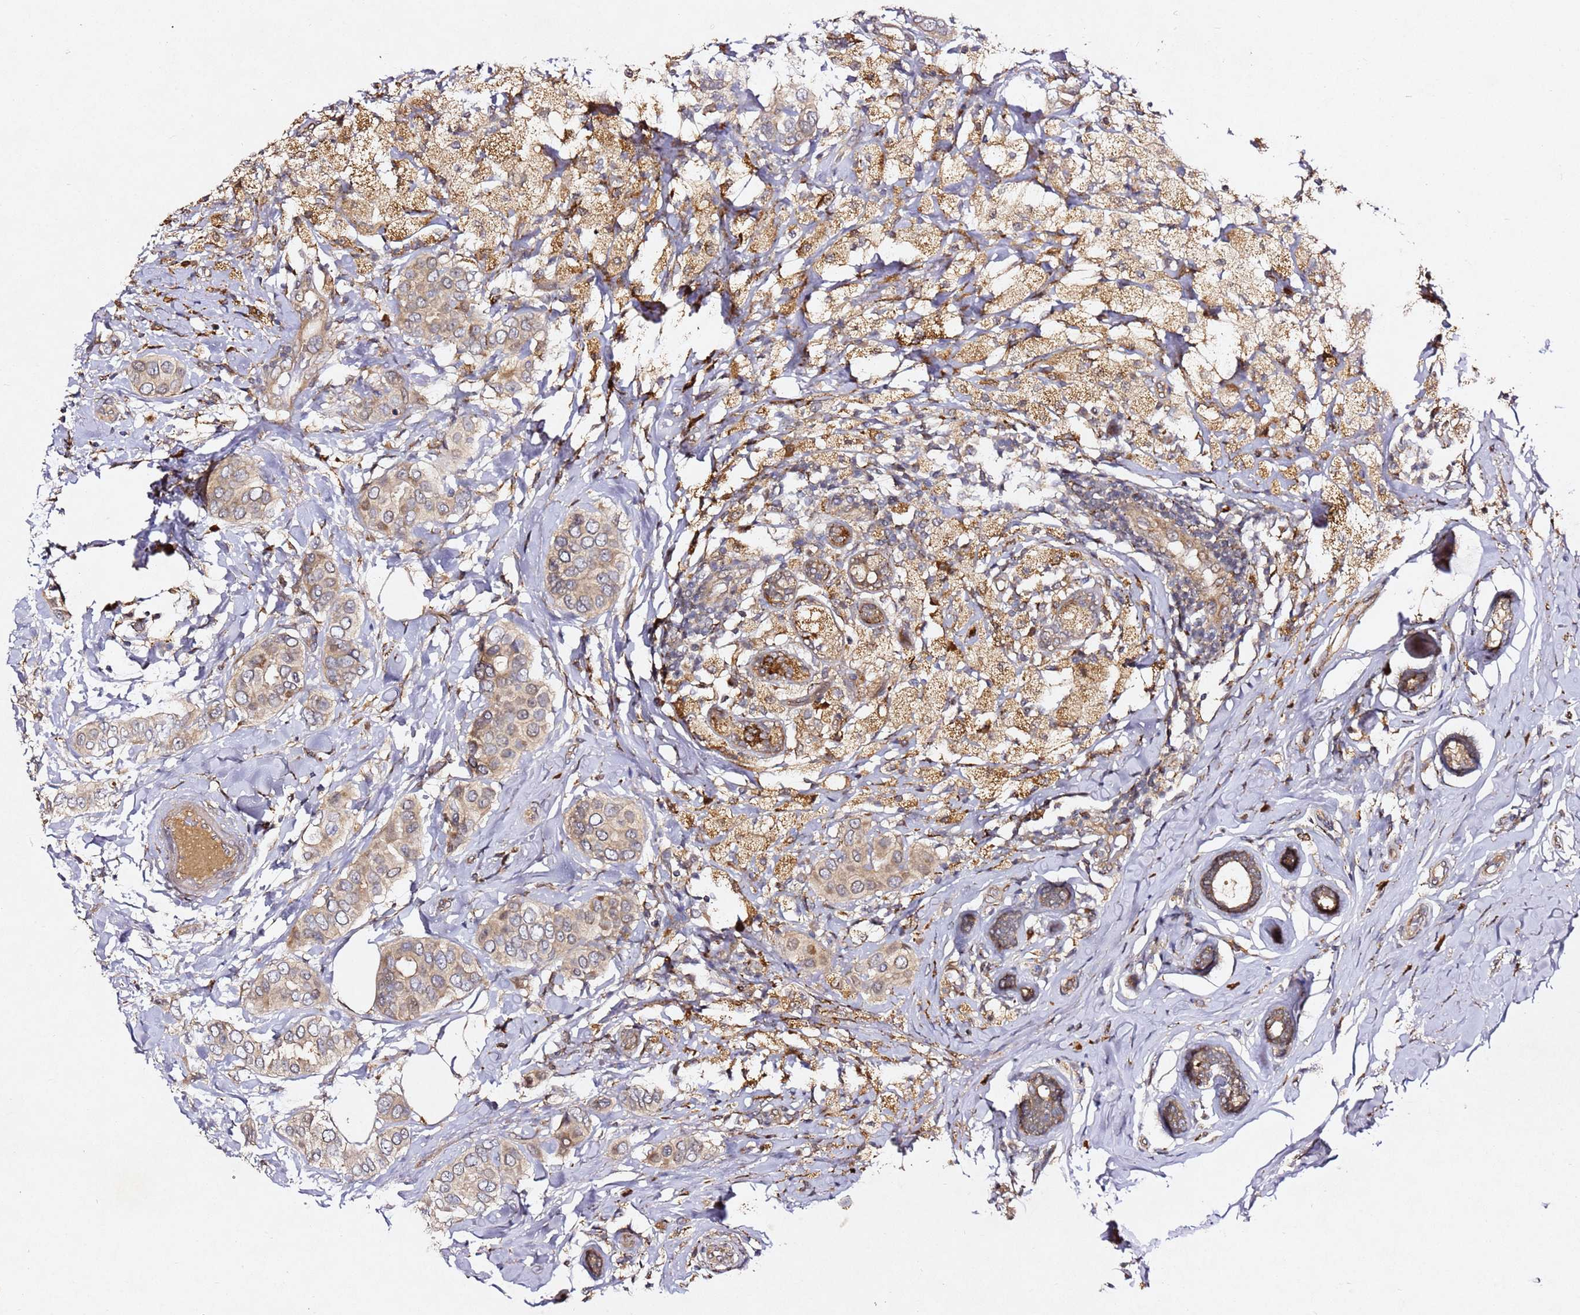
{"staining": {"intensity": "weak", "quantity": ">75%", "location": "cytoplasmic/membranous"}, "tissue": "breast cancer", "cell_type": "Tumor cells", "image_type": "cancer", "snomed": [{"axis": "morphology", "description": "Lobular carcinoma"}, {"axis": "topography", "description": "Breast"}], "caption": "Immunohistochemical staining of lobular carcinoma (breast) exhibits weak cytoplasmic/membranous protein positivity in about >75% of tumor cells.", "gene": "ALG11", "patient": {"sex": "female", "age": 51}}